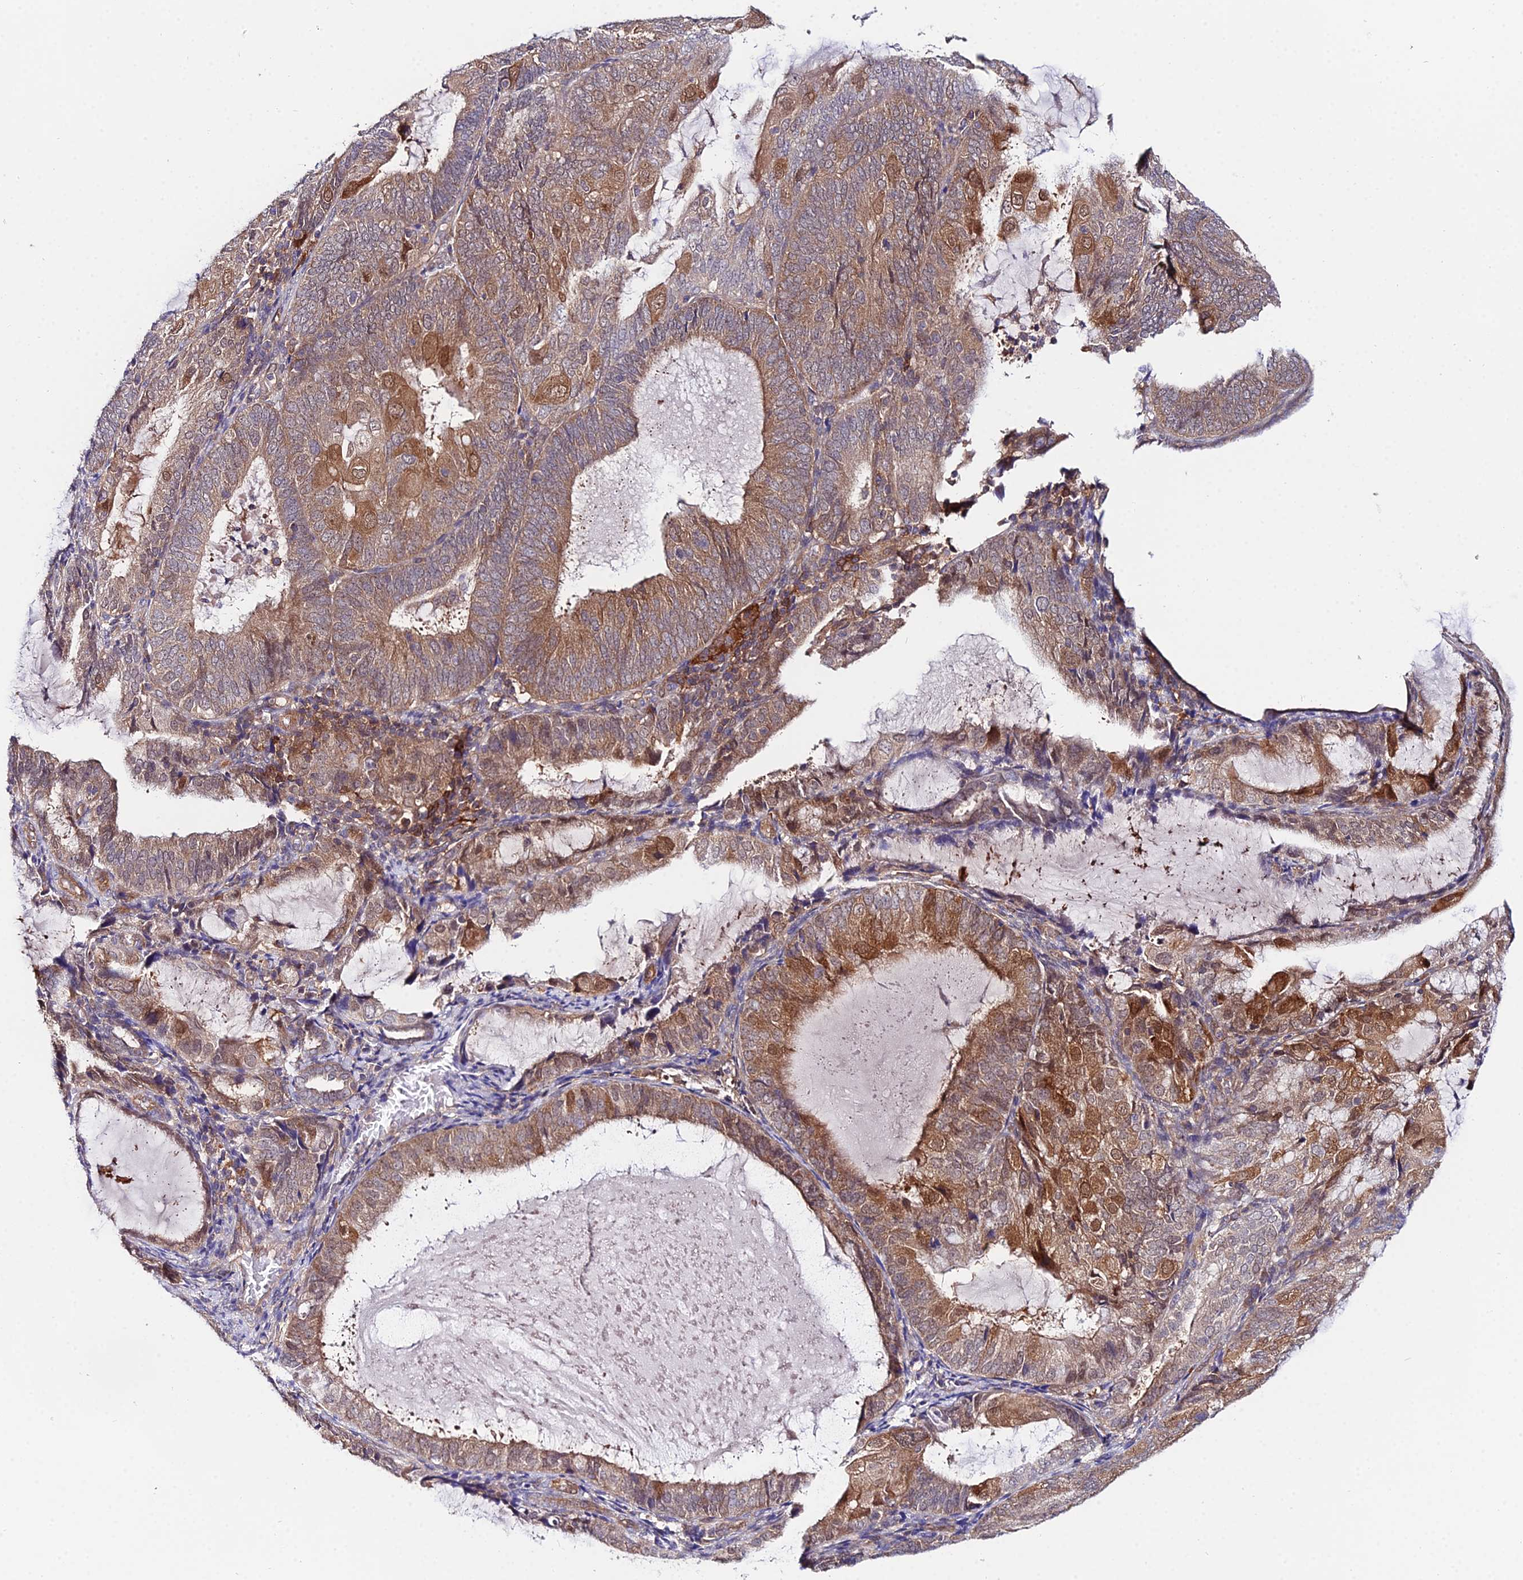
{"staining": {"intensity": "moderate", "quantity": ">75%", "location": "cytoplasmic/membranous"}, "tissue": "endometrial cancer", "cell_type": "Tumor cells", "image_type": "cancer", "snomed": [{"axis": "morphology", "description": "Adenocarcinoma, NOS"}, {"axis": "topography", "description": "Endometrium"}], "caption": "Adenocarcinoma (endometrial) stained for a protein (brown) displays moderate cytoplasmic/membranous positive staining in approximately >75% of tumor cells.", "gene": "PPP2R2C", "patient": {"sex": "female", "age": 81}}